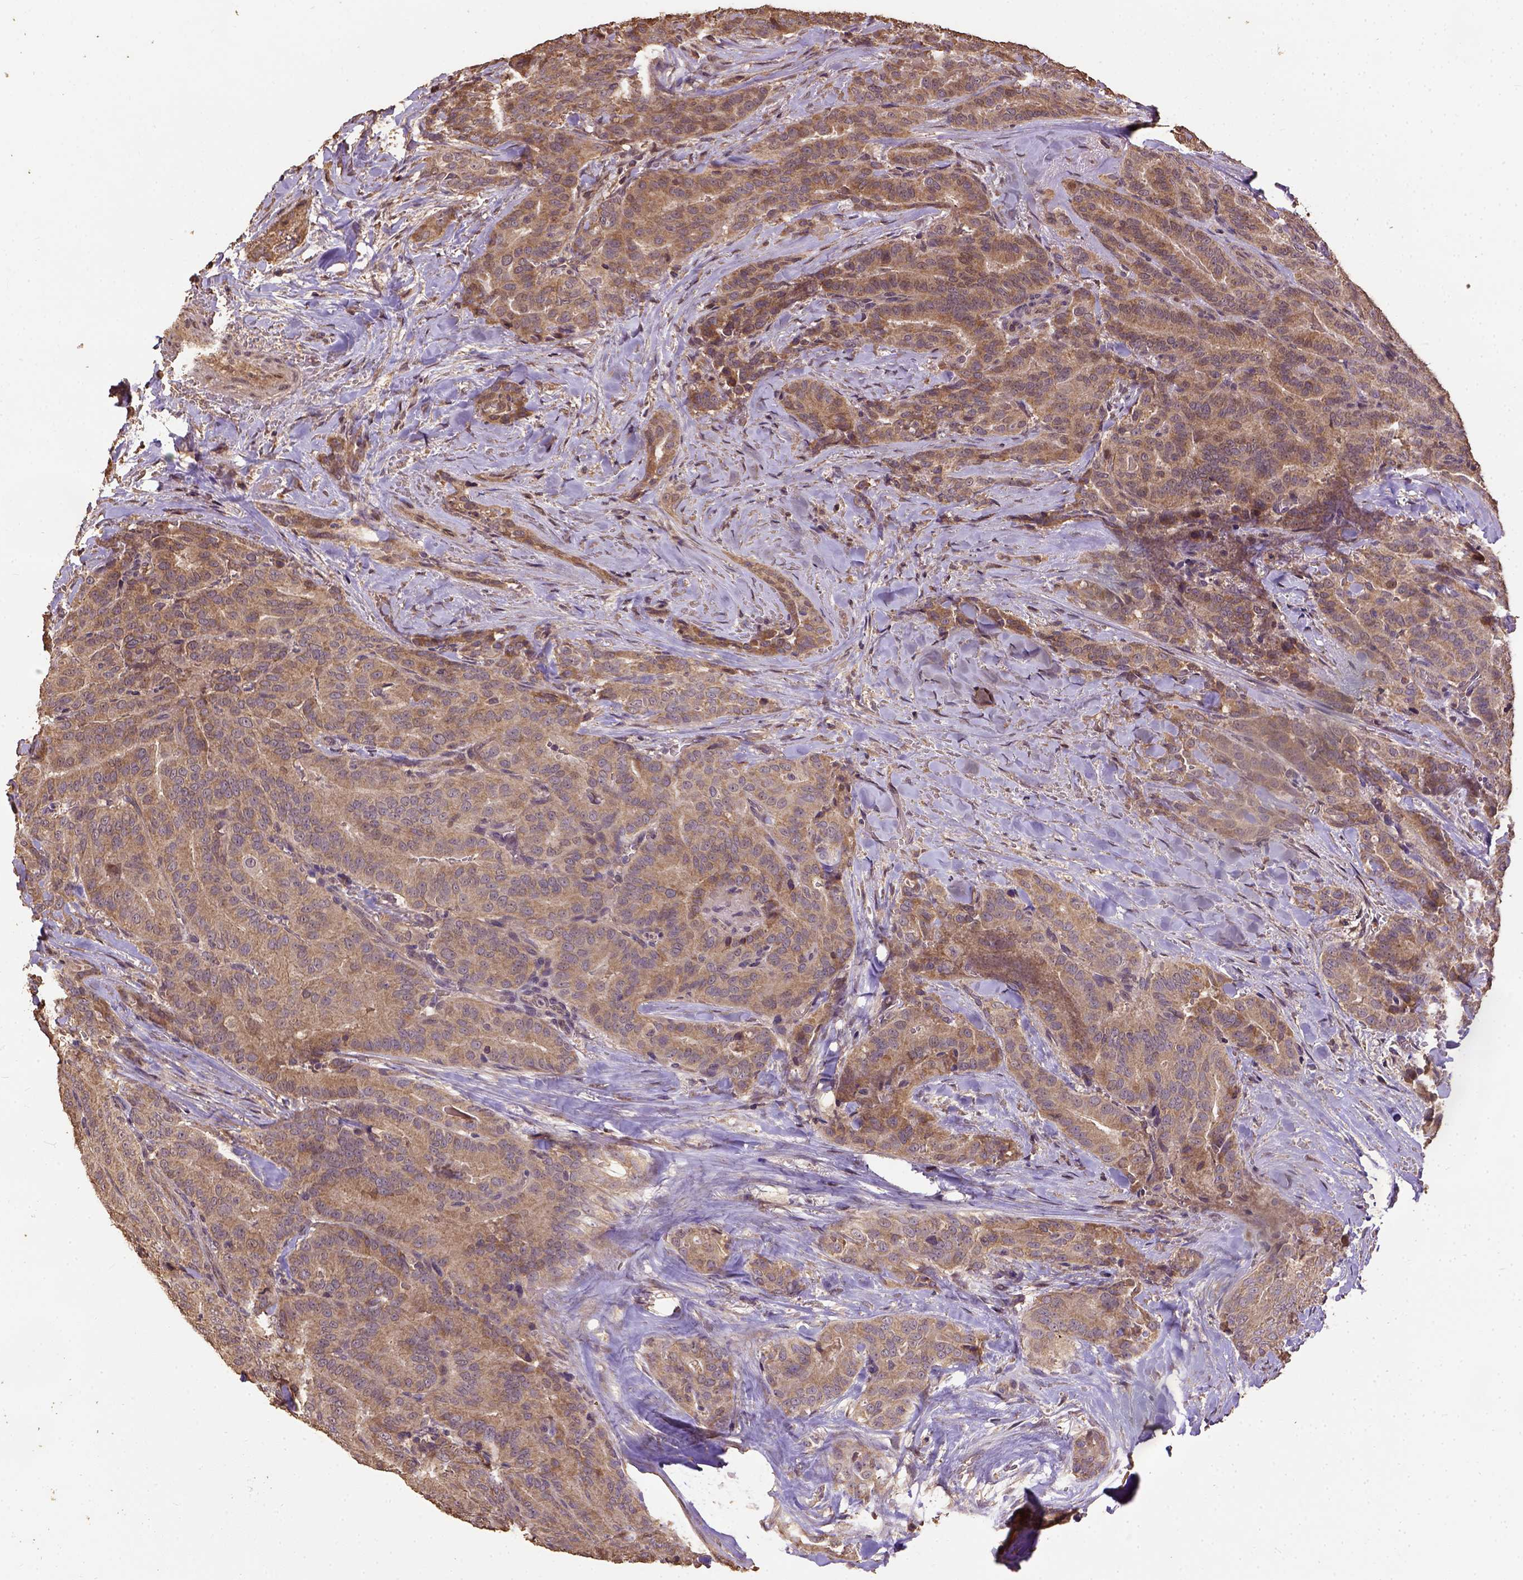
{"staining": {"intensity": "moderate", "quantity": "25%-75%", "location": "cytoplasmic/membranous"}, "tissue": "thyroid cancer", "cell_type": "Tumor cells", "image_type": "cancer", "snomed": [{"axis": "morphology", "description": "Papillary adenocarcinoma, NOS"}, {"axis": "topography", "description": "Thyroid gland"}], "caption": "Immunohistochemical staining of human thyroid cancer displays medium levels of moderate cytoplasmic/membranous protein positivity in approximately 25%-75% of tumor cells.", "gene": "ATP1B3", "patient": {"sex": "male", "age": 61}}